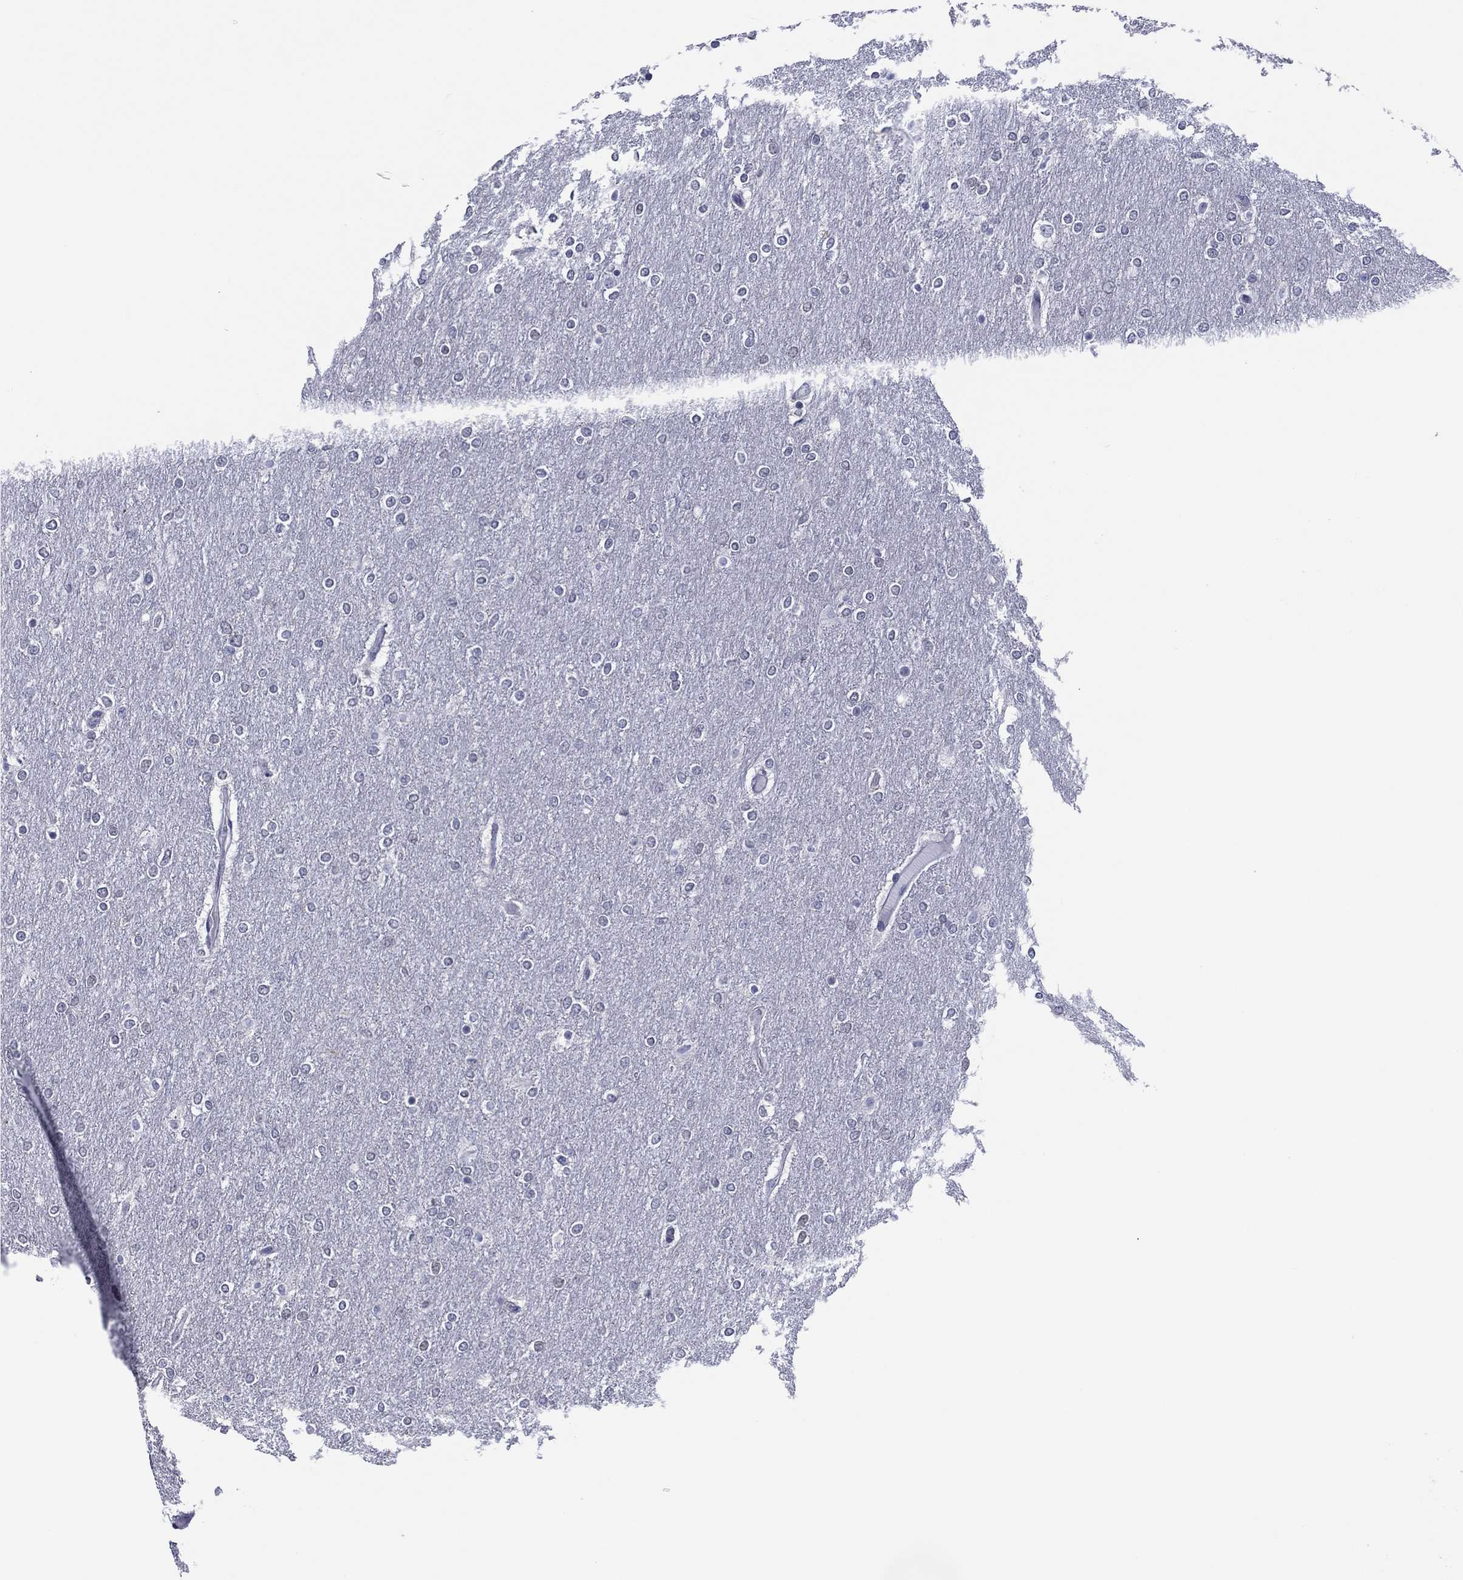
{"staining": {"intensity": "negative", "quantity": "none", "location": "none"}, "tissue": "glioma", "cell_type": "Tumor cells", "image_type": "cancer", "snomed": [{"axis": "morphology", "description": "Glioma, malignant, High grade"}, {"axis": "topography", "description": "Brain"}], "caption": "High power microscopy micrograph of an immunohistochemistry (IHC) micrograph of glioma, revealing no significant staining in tumor cells.", "gene": "TRIM31", "patient": {"sex": "female", "age": 61}}